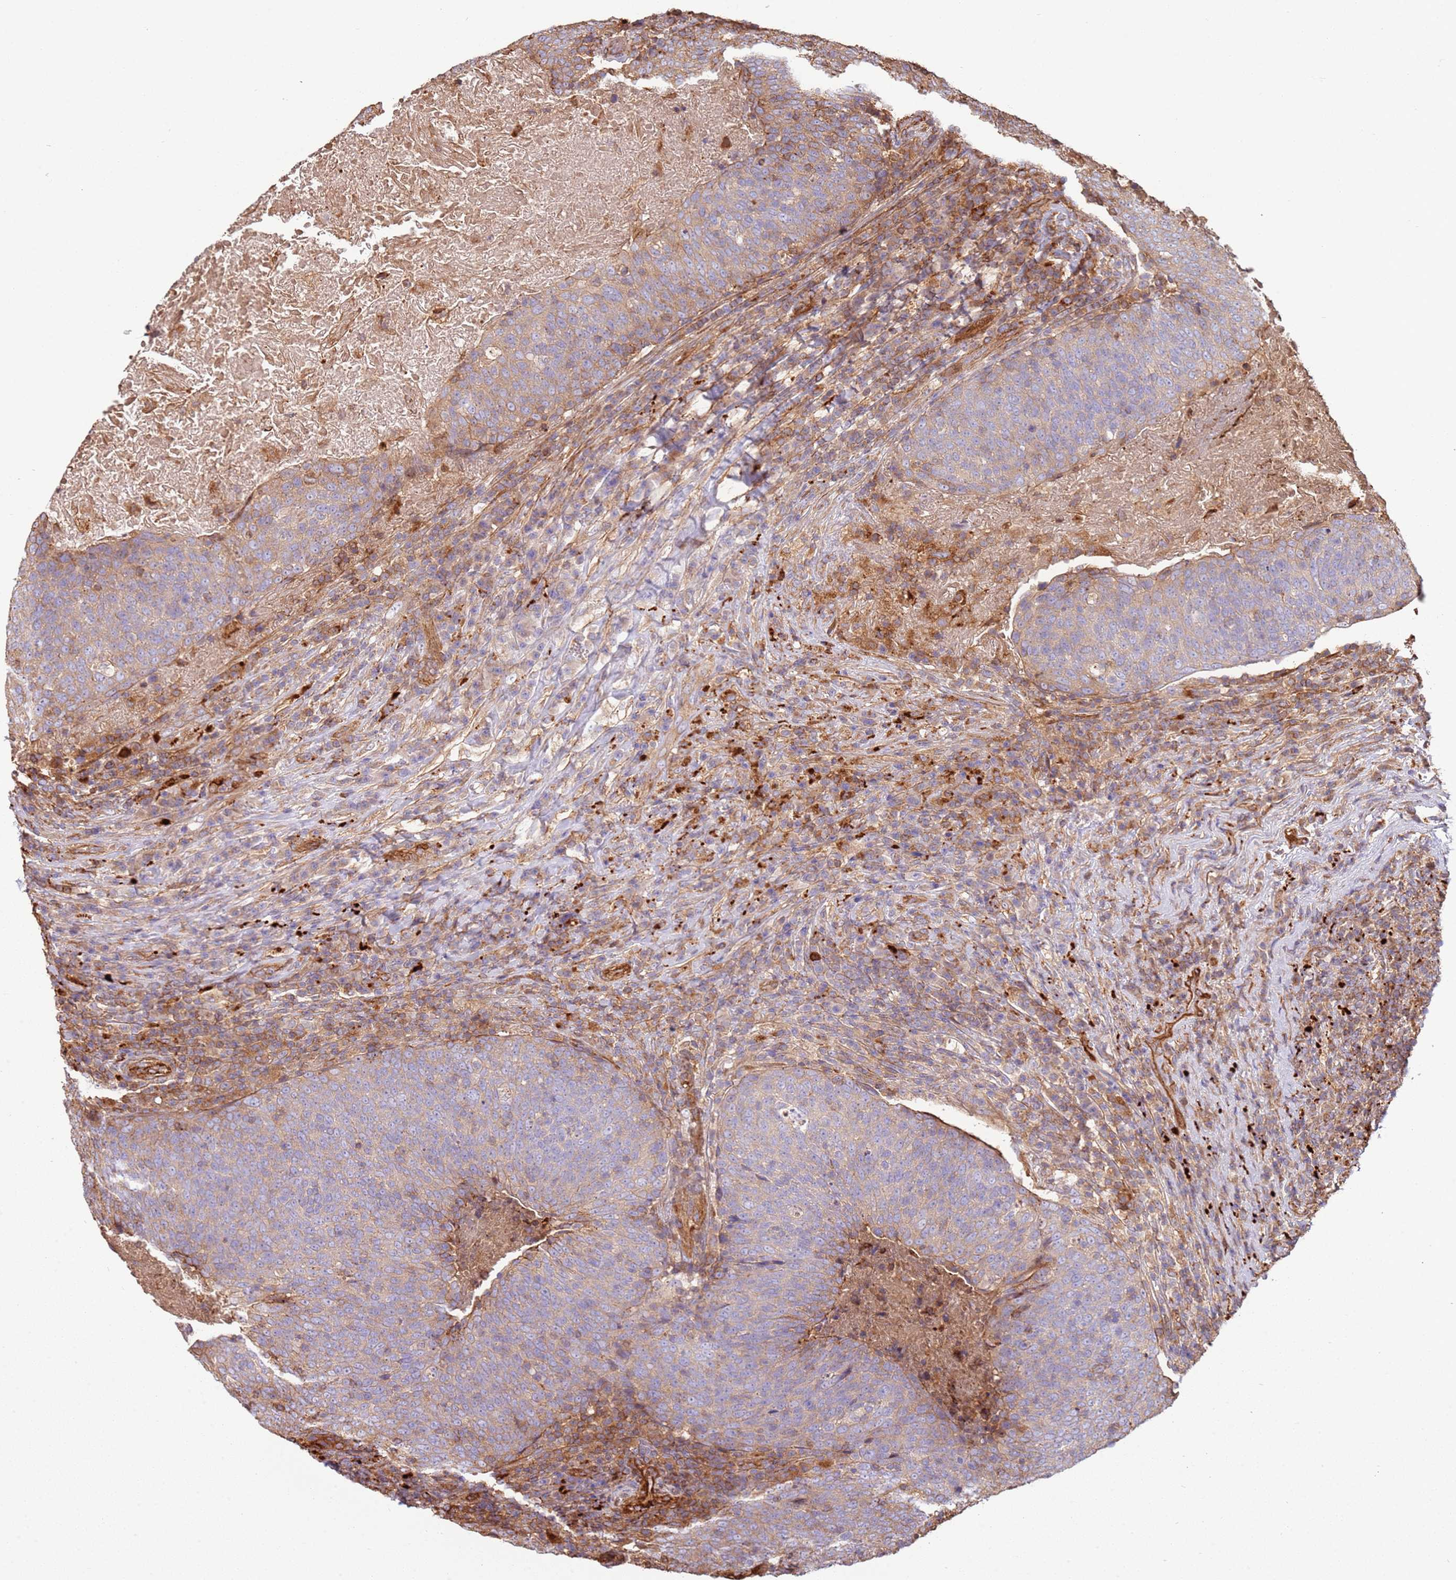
{"staining": {"intensity": "weak", "quantity": "25%-75%", "location": "cytoplasmic/membranous"}, "tissue": "head and neck cancer", "cell_type": "Tumor cells", "image_type": "cancer", "snomed": [{"axis": "morphology", "description": "Squamous cell carcinoma, NOS"}, {"axis": "morphology", "description": "Squamous cell carcinoma, metastatic, NOS"}, {"axis": "topography", "description": "Lymph node"}, {"axis": "topography", "description": "Head-Neck"}], "caption": "A brown stain highlights weak cytoplasmic/membranous staining of a protein in human head and neck metastatic squamous cell carcinoma tumor cells.", "gene": "NDUFAF4", "patient": {"sex": "male", "age": 62}}